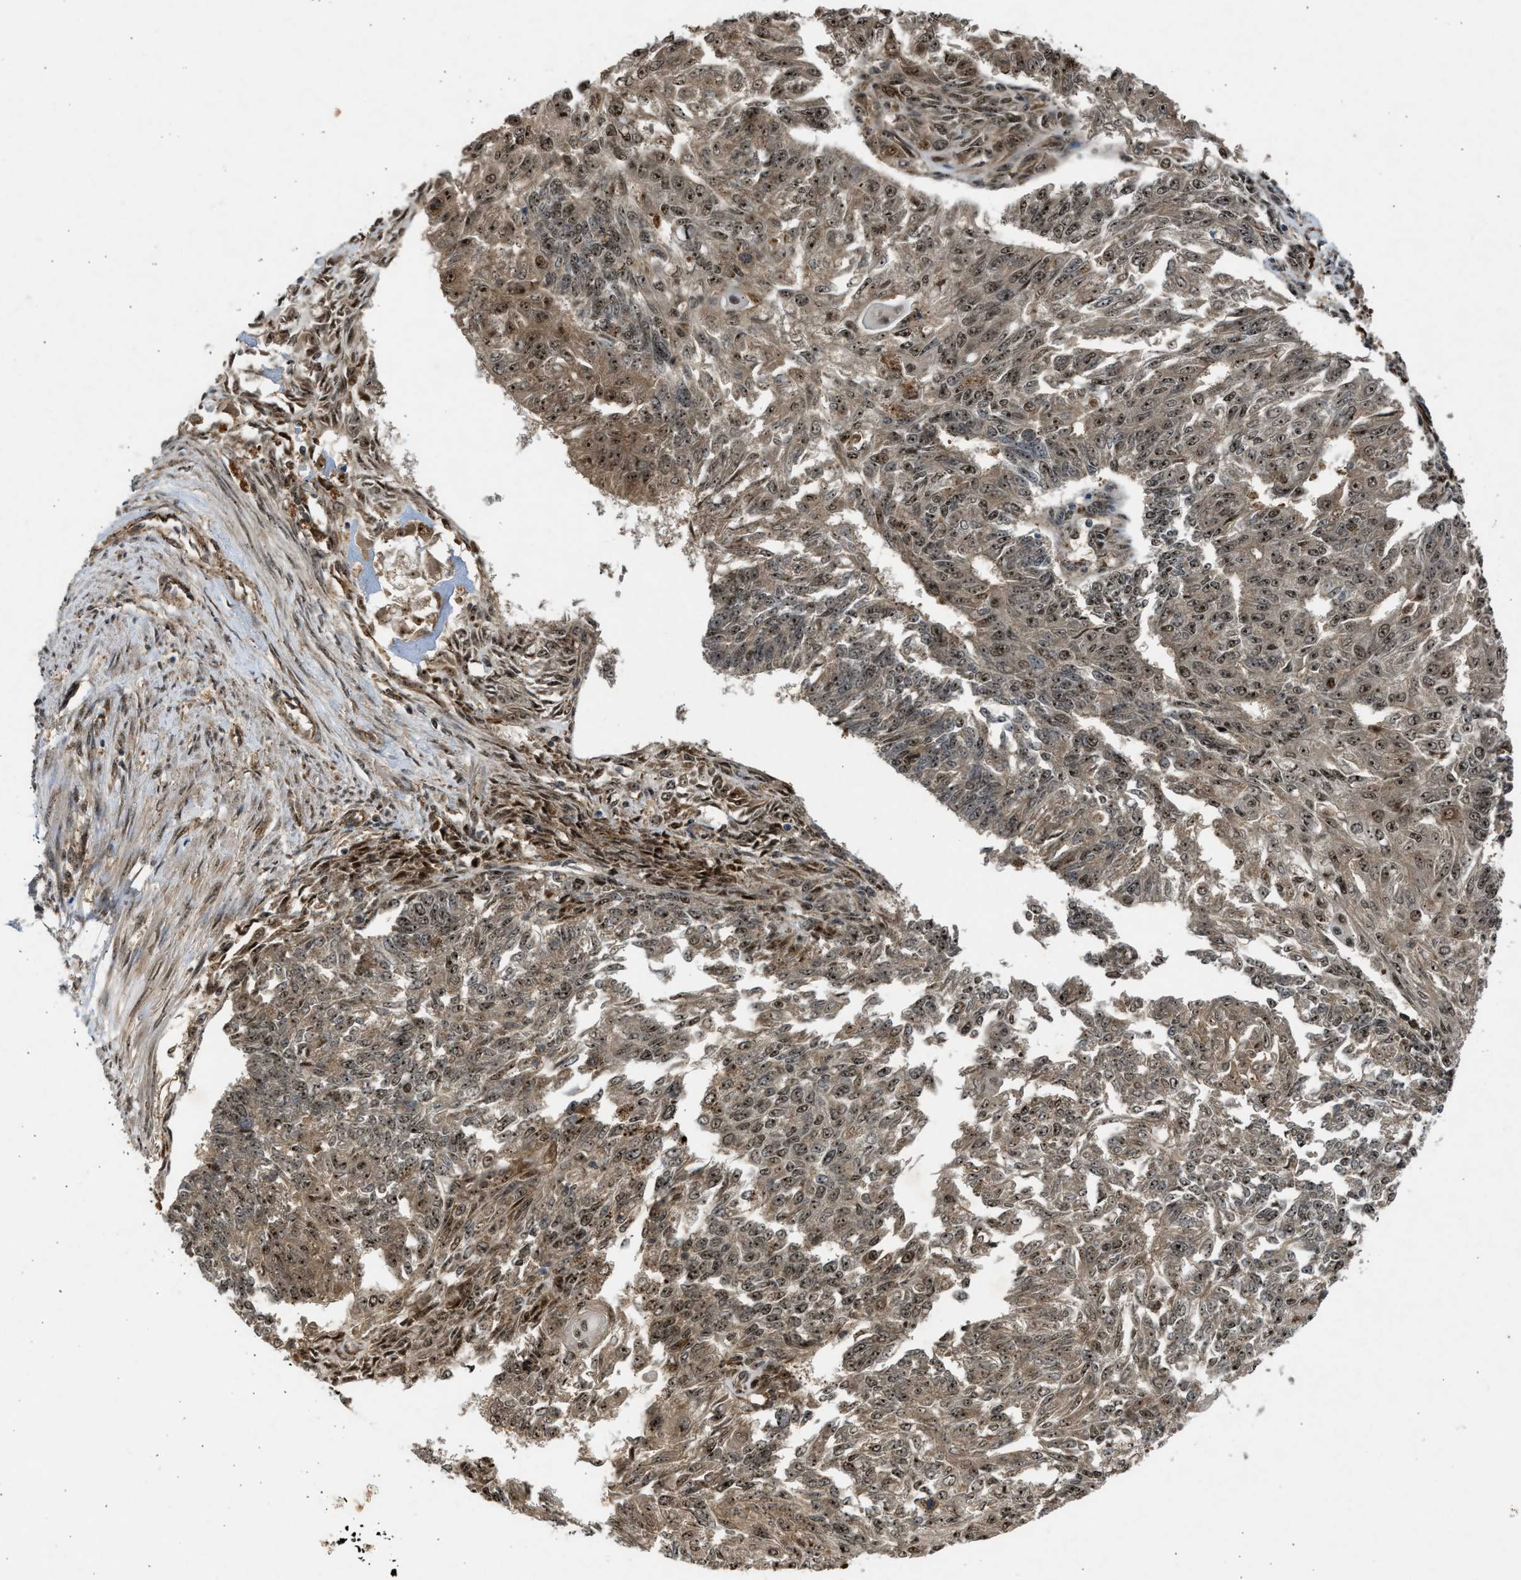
{"staining": {"intensity": "moderate", "quantity": ">75%", "location": "cytoplasmic/membranous,nuclear"}, "tissue": "endometrial cancer", "cell_type": "Tumor cells", "image_type": "cancer", "snomed": [{"axis": "morphology", "description": "Adenocarcinoma, NOS"}, {"axis": "topography", "description": "Endometrium"}], "caption": "Protein expression analysis of human endometrial cancer (adenocarcinoma) reveals moderate cytoplasmic/membranous and nuclear positivity in about >75% of tumor cells.", "gene": "TFDP2", "patient": {"sex": "female", "age": 32}}